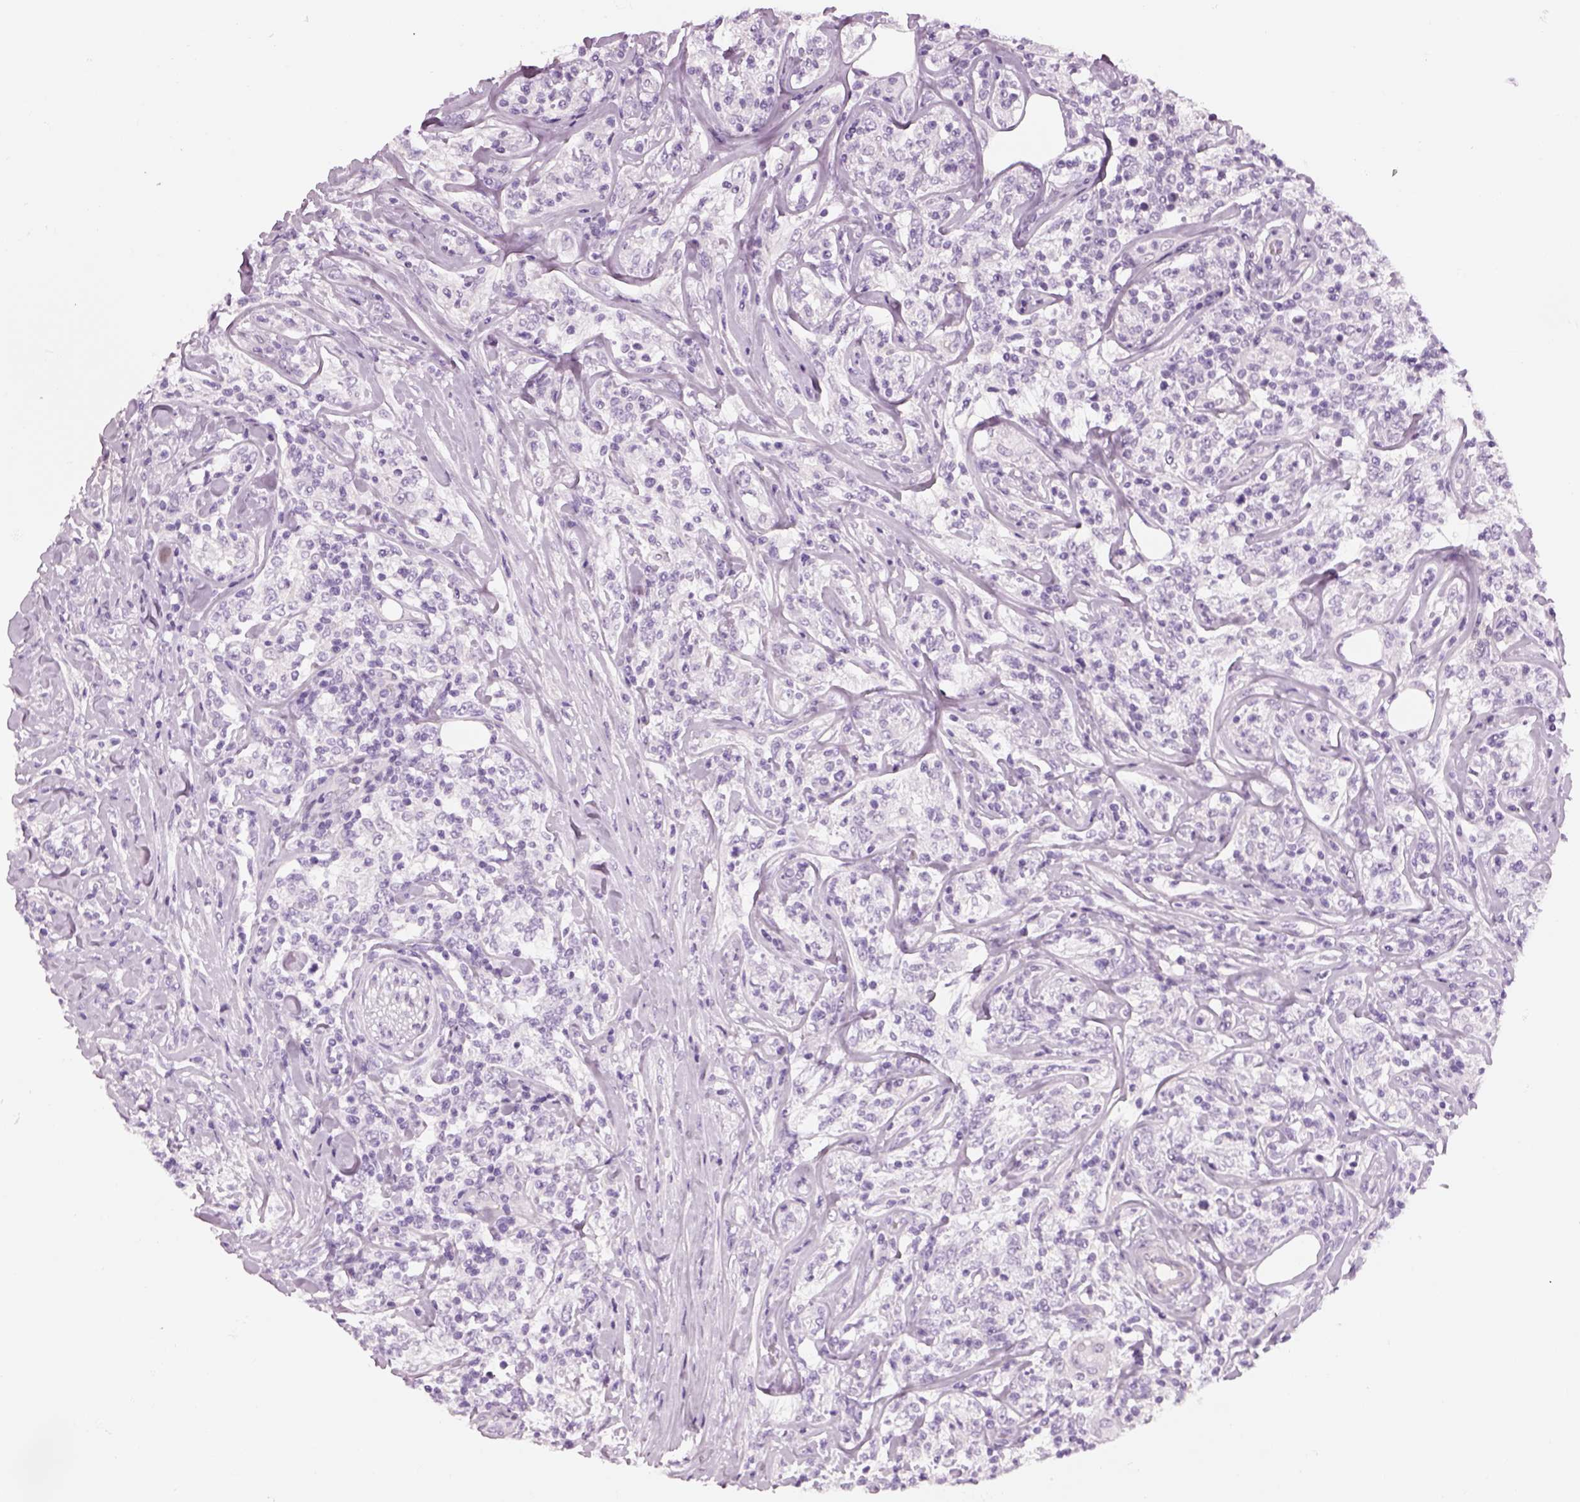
{"staining": {"intensity": "negative", "quantity": "none", "location": "none"}, "tissue": "lymphoma", "cell_type": "Tumor cells", "image_type": "cancer", "snomed": [{"axis": "morphology", "description": "Malignant lymphoma, non-Hodgkin's type, High grade"}, {"axis": "topography", "description": "Lymph node"}], "caption": "This is an immunohistochemistry micrograph of human malignant lymphoma, non-Hodgkin's type (high-grade). There is no expression in tumor cells.", "gene": "KCNMB4", "patient": {"sex": "female", "age": 84}}